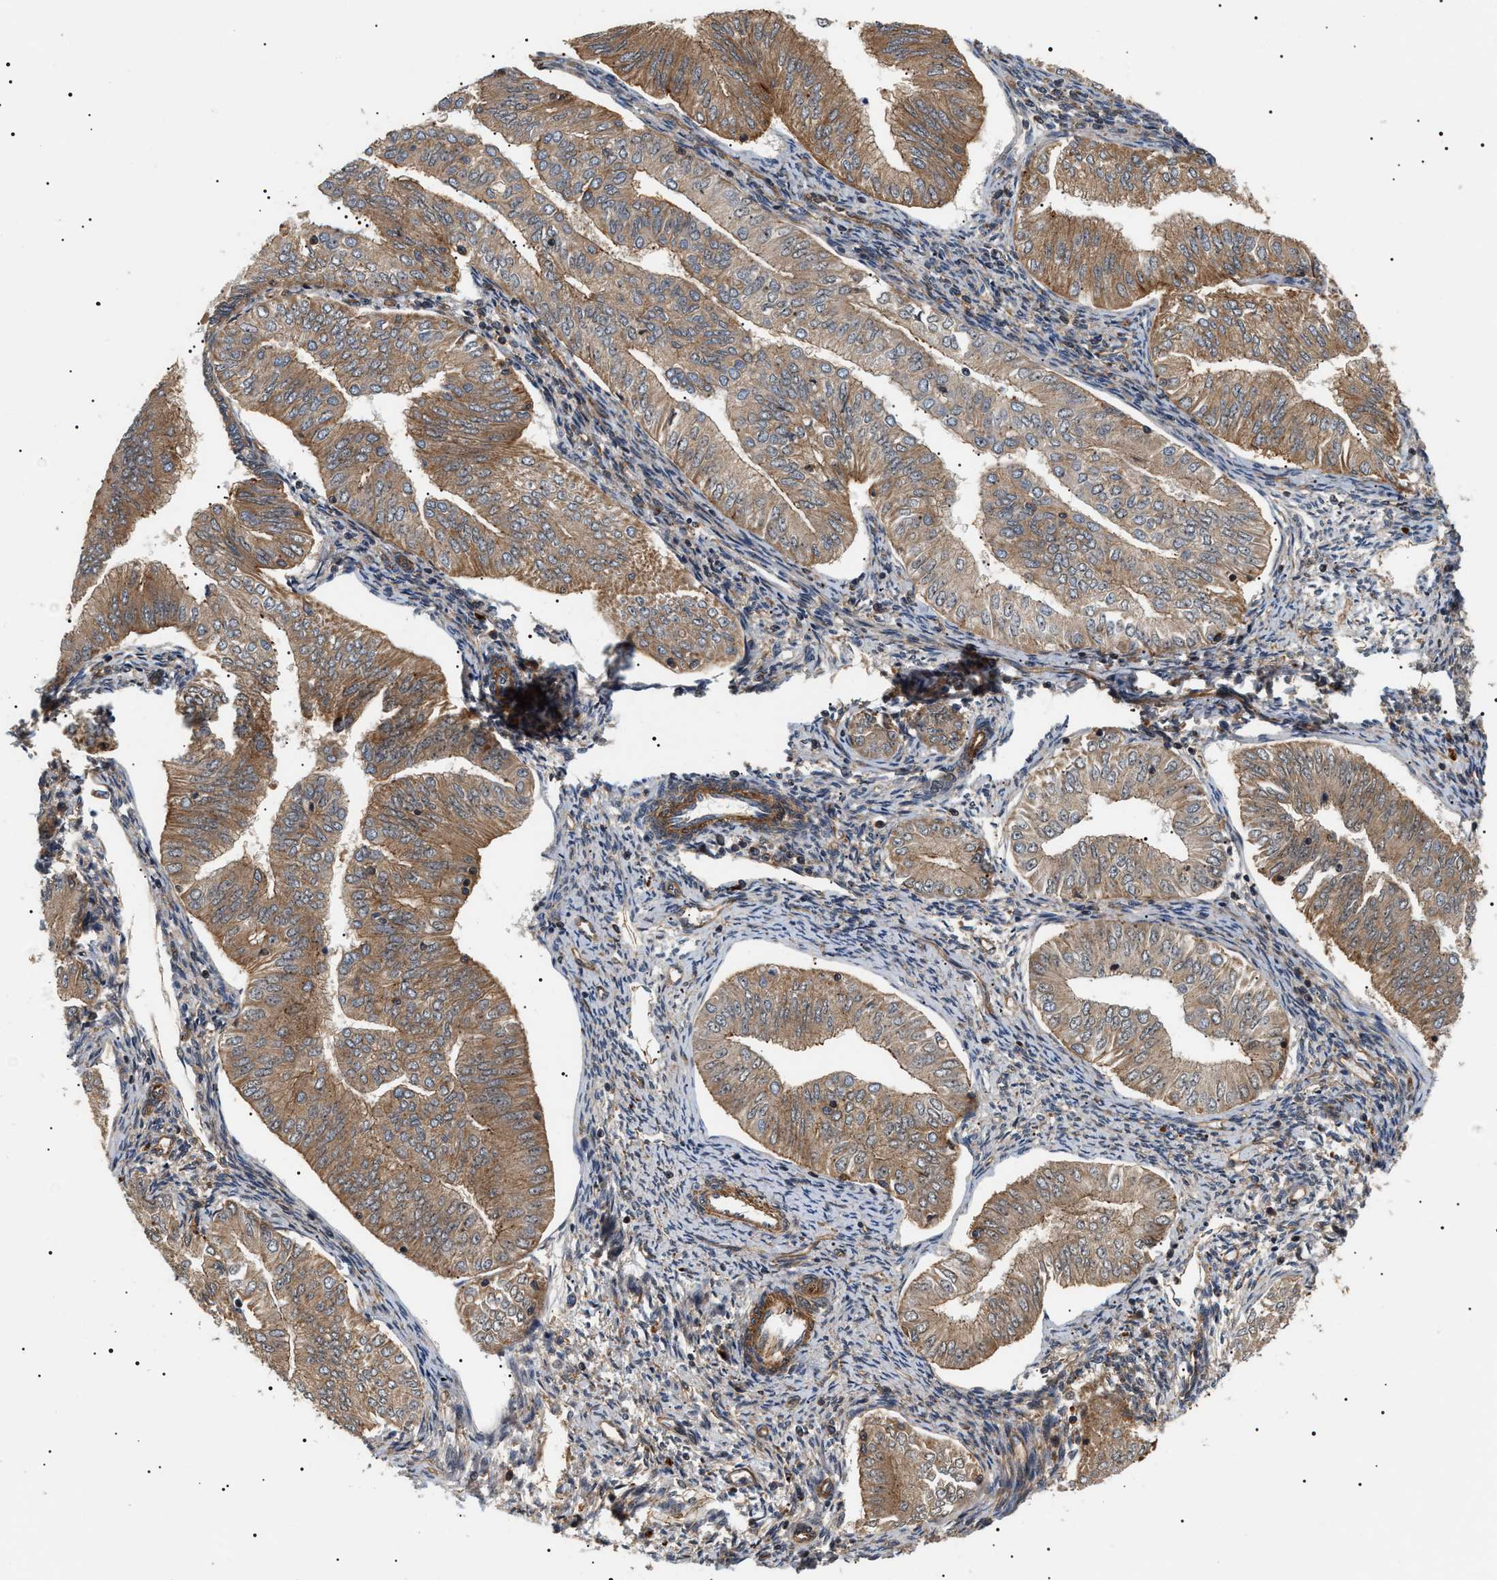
{"staining": {"intensity": "moderate", "quantity": ">75%", "location": "cytoplasmic/membranous"}, "tissue": "endometrial cancer", "cell_type": "Tumor cells", "image_type": "cancer", "snomed": [{"axis": "morphology", "description": "Normal tissue, NOS"}, {"axis": "morphology", "description": "Adenocarcinoma, NOS"}, {"axis": "topography", "description": "Endometrium"}], "caption": "This micrograph reveals IHC staining of adenocarcinoma (endometrial), with medium moderate cytoplasmic/membranous positivity in approximately >75% of tumor cells.", "gene": "SH3GLB2", "patient": {"sex": "female", "age": 53}}